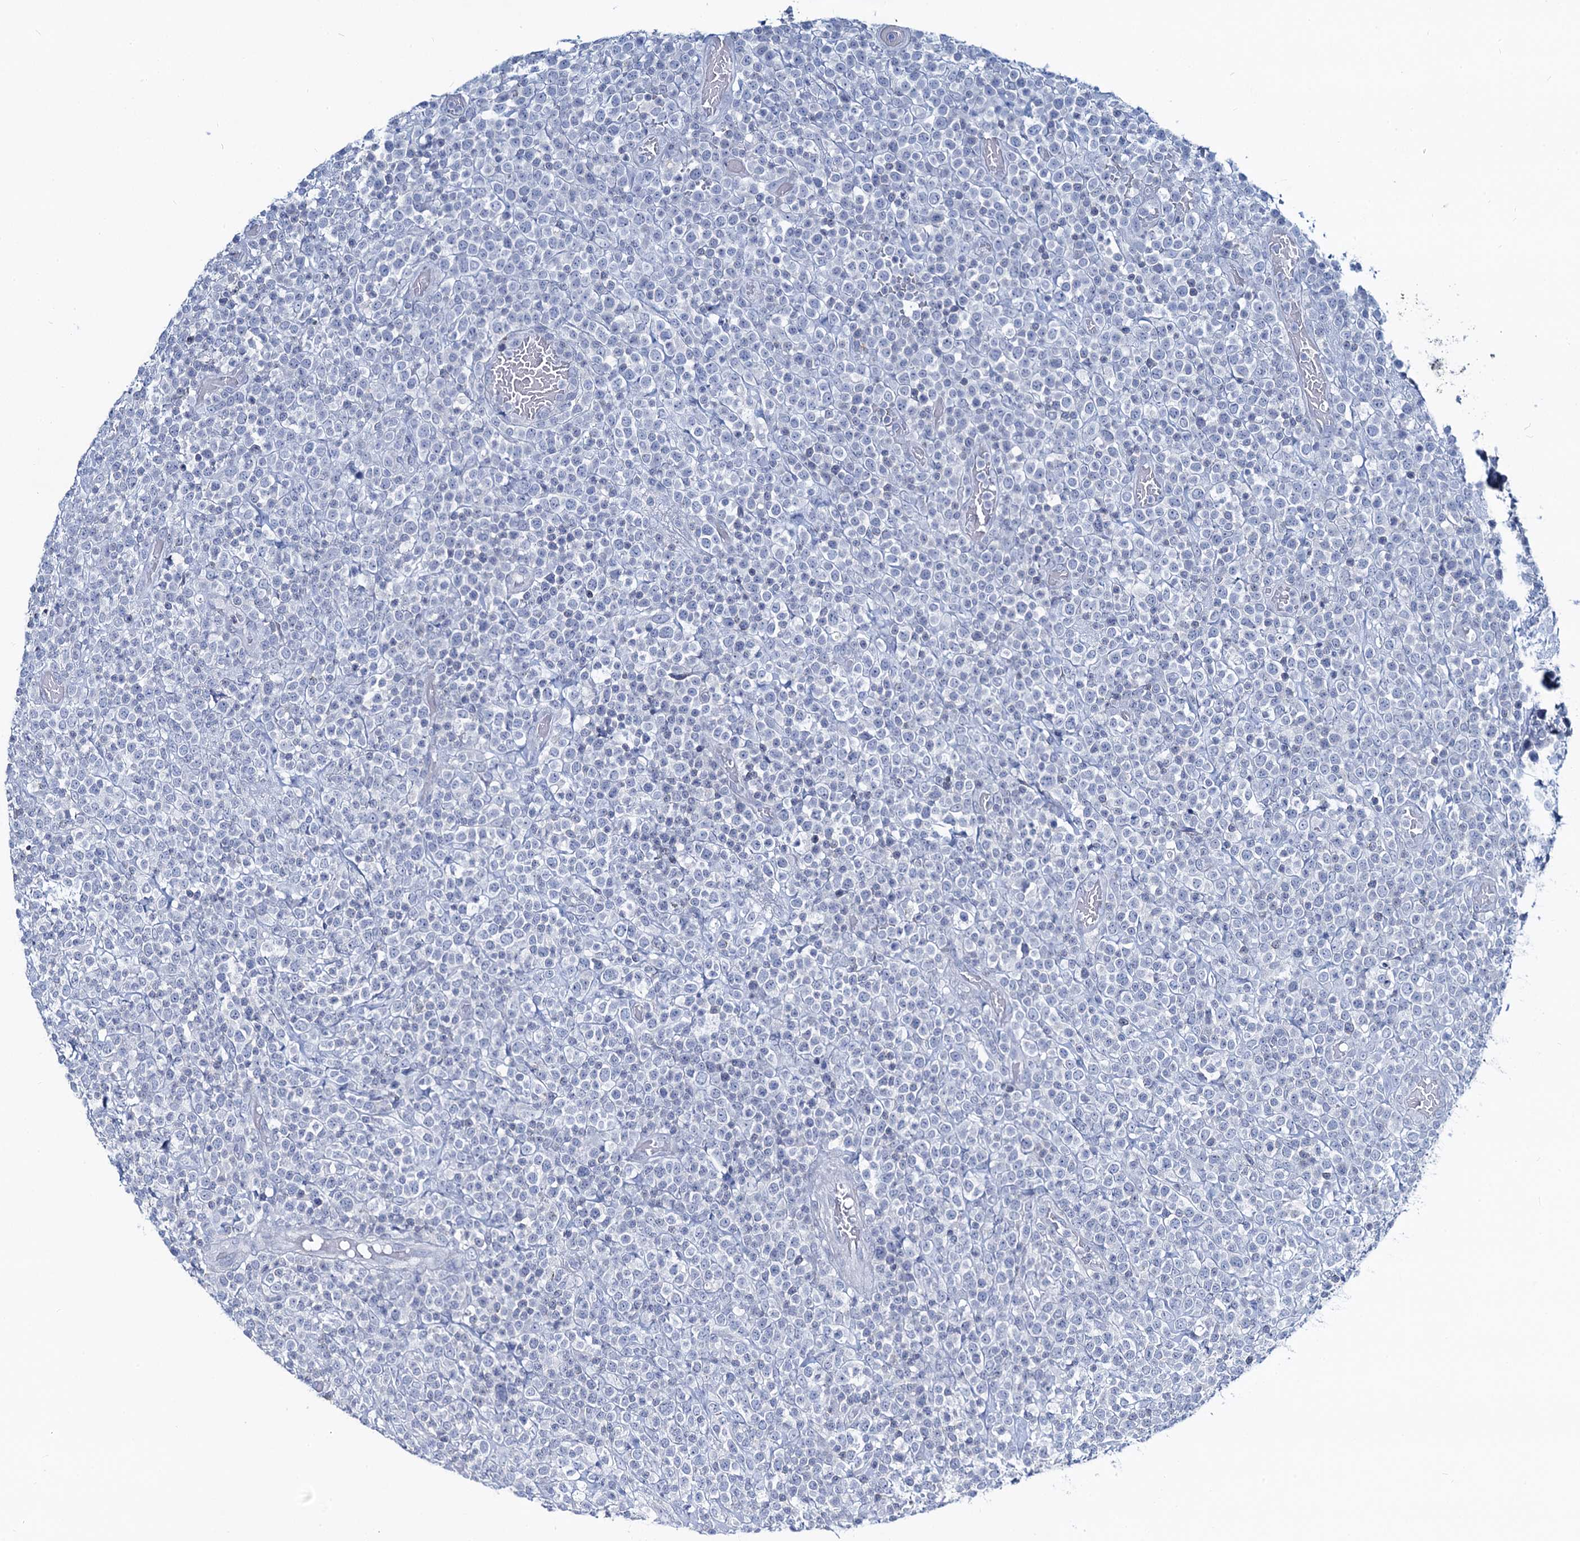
{"staining": {"intensity": "negative", "quantity": "none", "location": "none"}, "tissue": "lymphoma", "cell_type": "Tumor cells", "image_type": "cancer", "snomed": [{"axis": "morphology", "description": "Malignant lymphoma, non-Hodgkin's type, High grade"}, {"axis": "topography", "description": "Colon"}], "caption": "Tumor cells show no significant protein positivity in high-grade malignant lymphoma, non-Hodgkin's type.", "gene": "TOX3", "patient": {"sex": "female", "age": 53}}